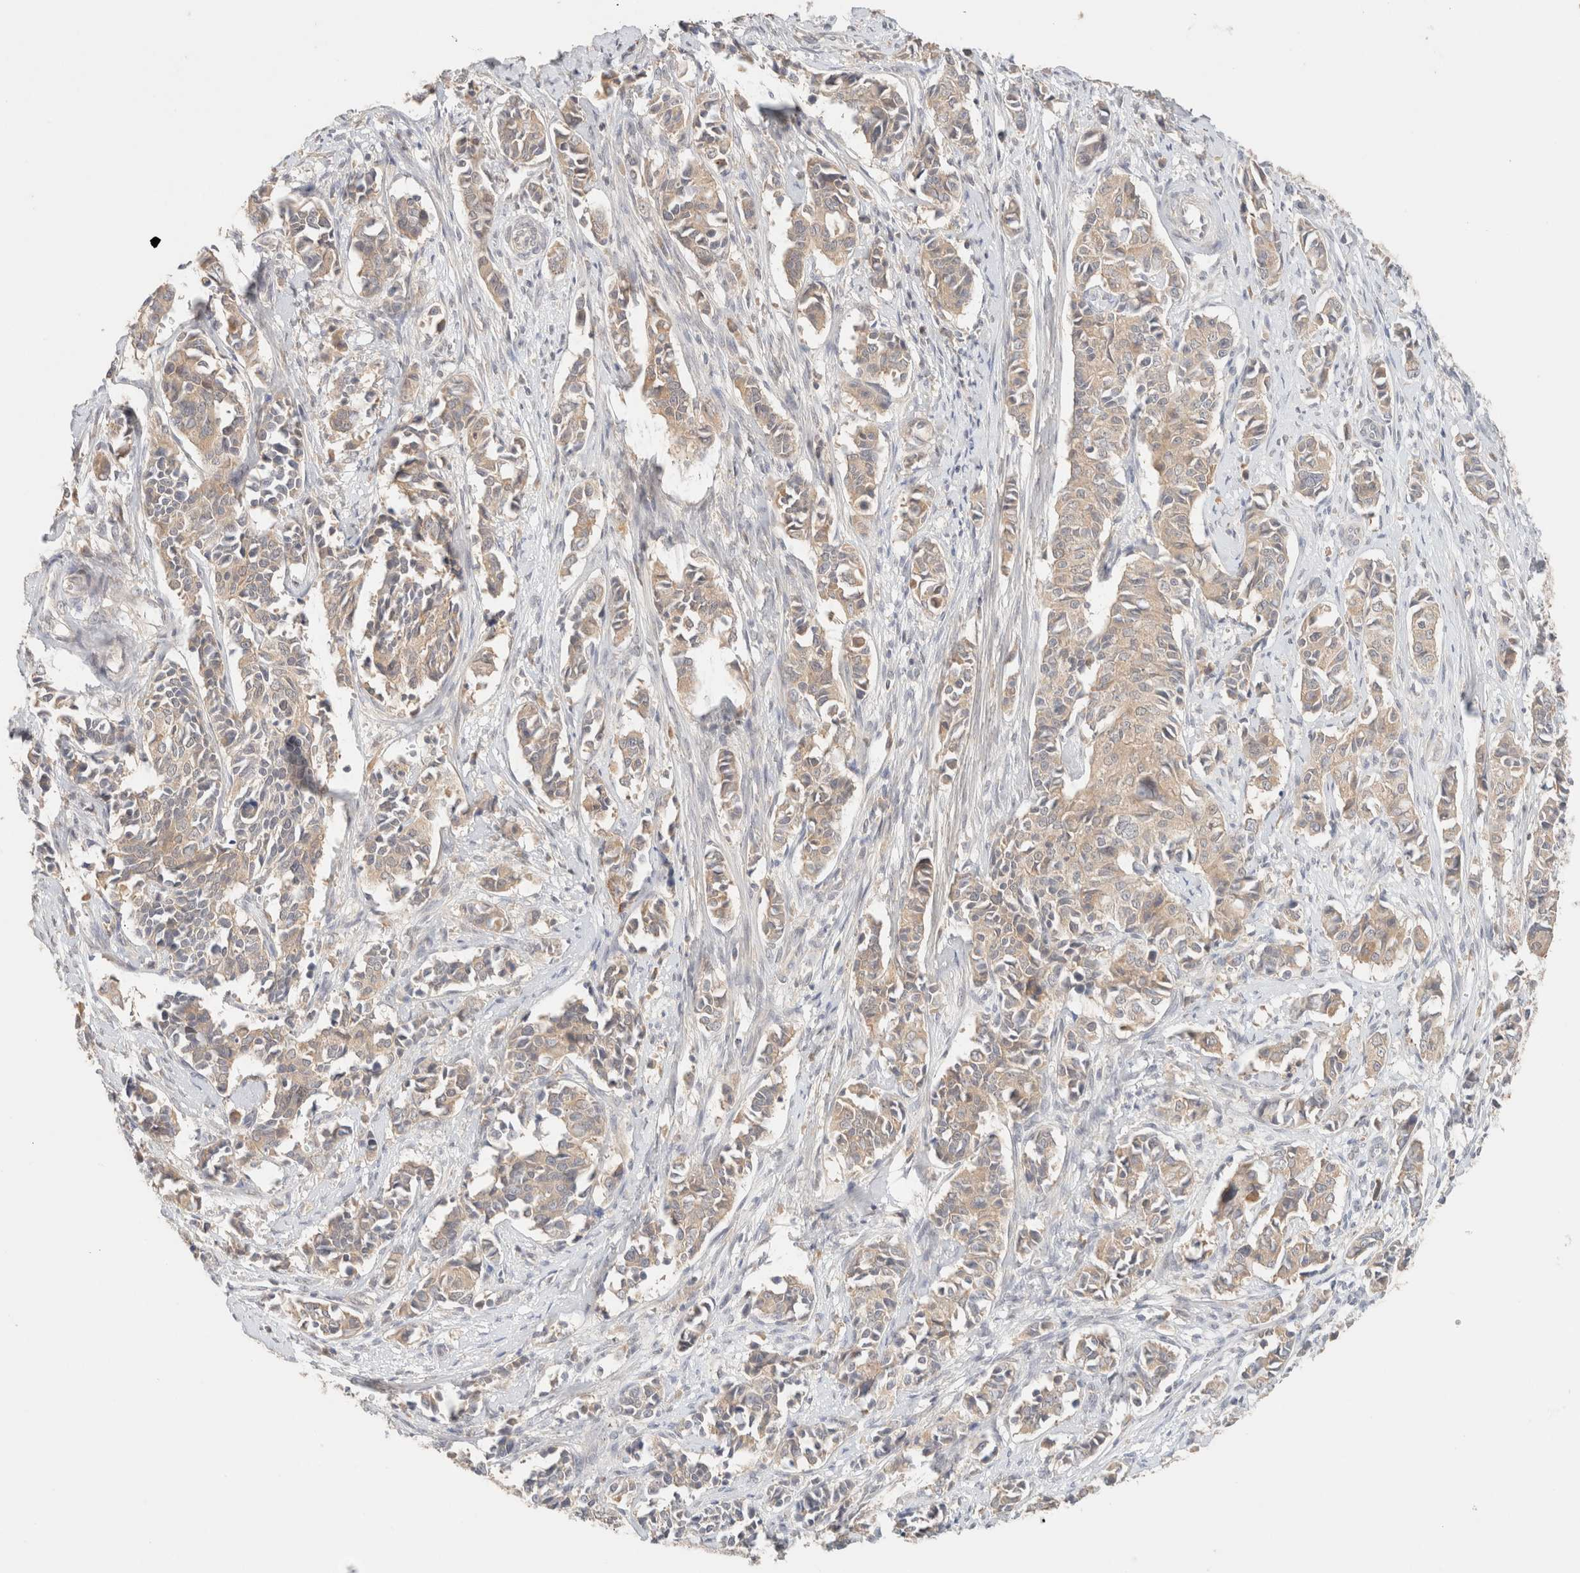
{"staining": {"intensity": "weak", "quantity": ">75%", "location": "cytoplasmic/membranous"}, "tissue": "cervical cancer", "cell_type": "Tumor cells", "image_type": "cancer", "snomed": [{"axis": "morphology", "description": "Normal tissue, NOS"}, {"axis": "morphology", "description": "Squamous cell carcinoma, NOS"}, {"axis": "topography", "description": "Cervix"}], "caption": "Squamous cell carcinoma (cervical) stained for a protein (brown) displays weak cytoplasmic/membranous positive positivity in approximately >75% of tumor cells.", "gene": "SARM1", "patient": {"sex": "female", "age": 35}}